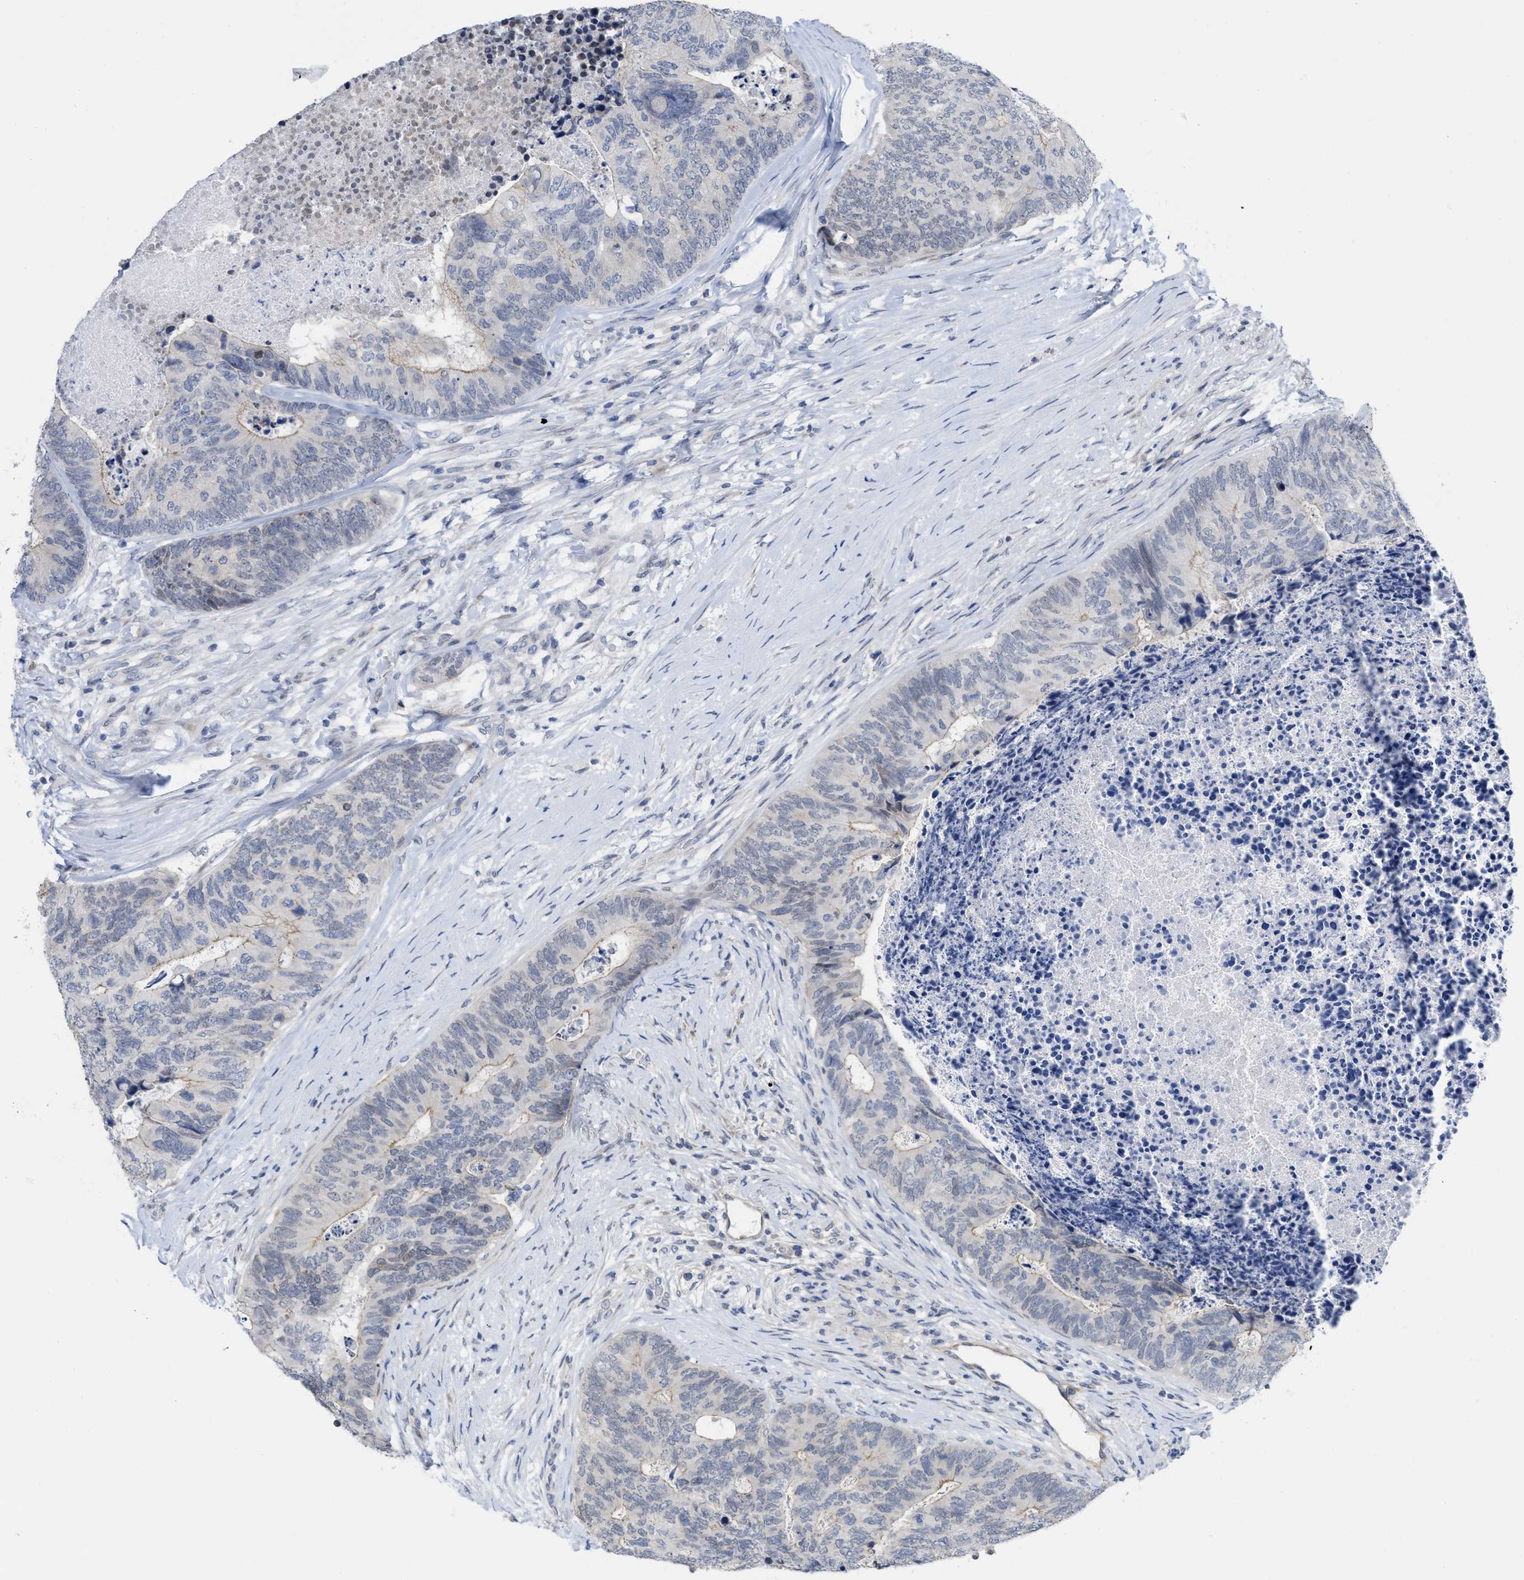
{"staining": {"intensity": "weak", "quantity": "25%-75%", "location": "cytoplasmic/membranous"}, "tissue": "colorectal cancer", "cell_type": "Tumor cells", "image_type": "cancer", "snomed": [{"axis": "morphology", "description": "Adenocarcinoma, NOS"}, {"axis": "topography", "description": "Colon"}], "caption": "Protein analysis of colorectal cancer tissue shows weak cytoplasmic/membranous staining in approximately 25%-75% of tumor cells. (DAB = brown stain, brightfield microscopy at high magnification).", "gene": "ACKR1", "patient": {"sex": "female", "age": 67}}